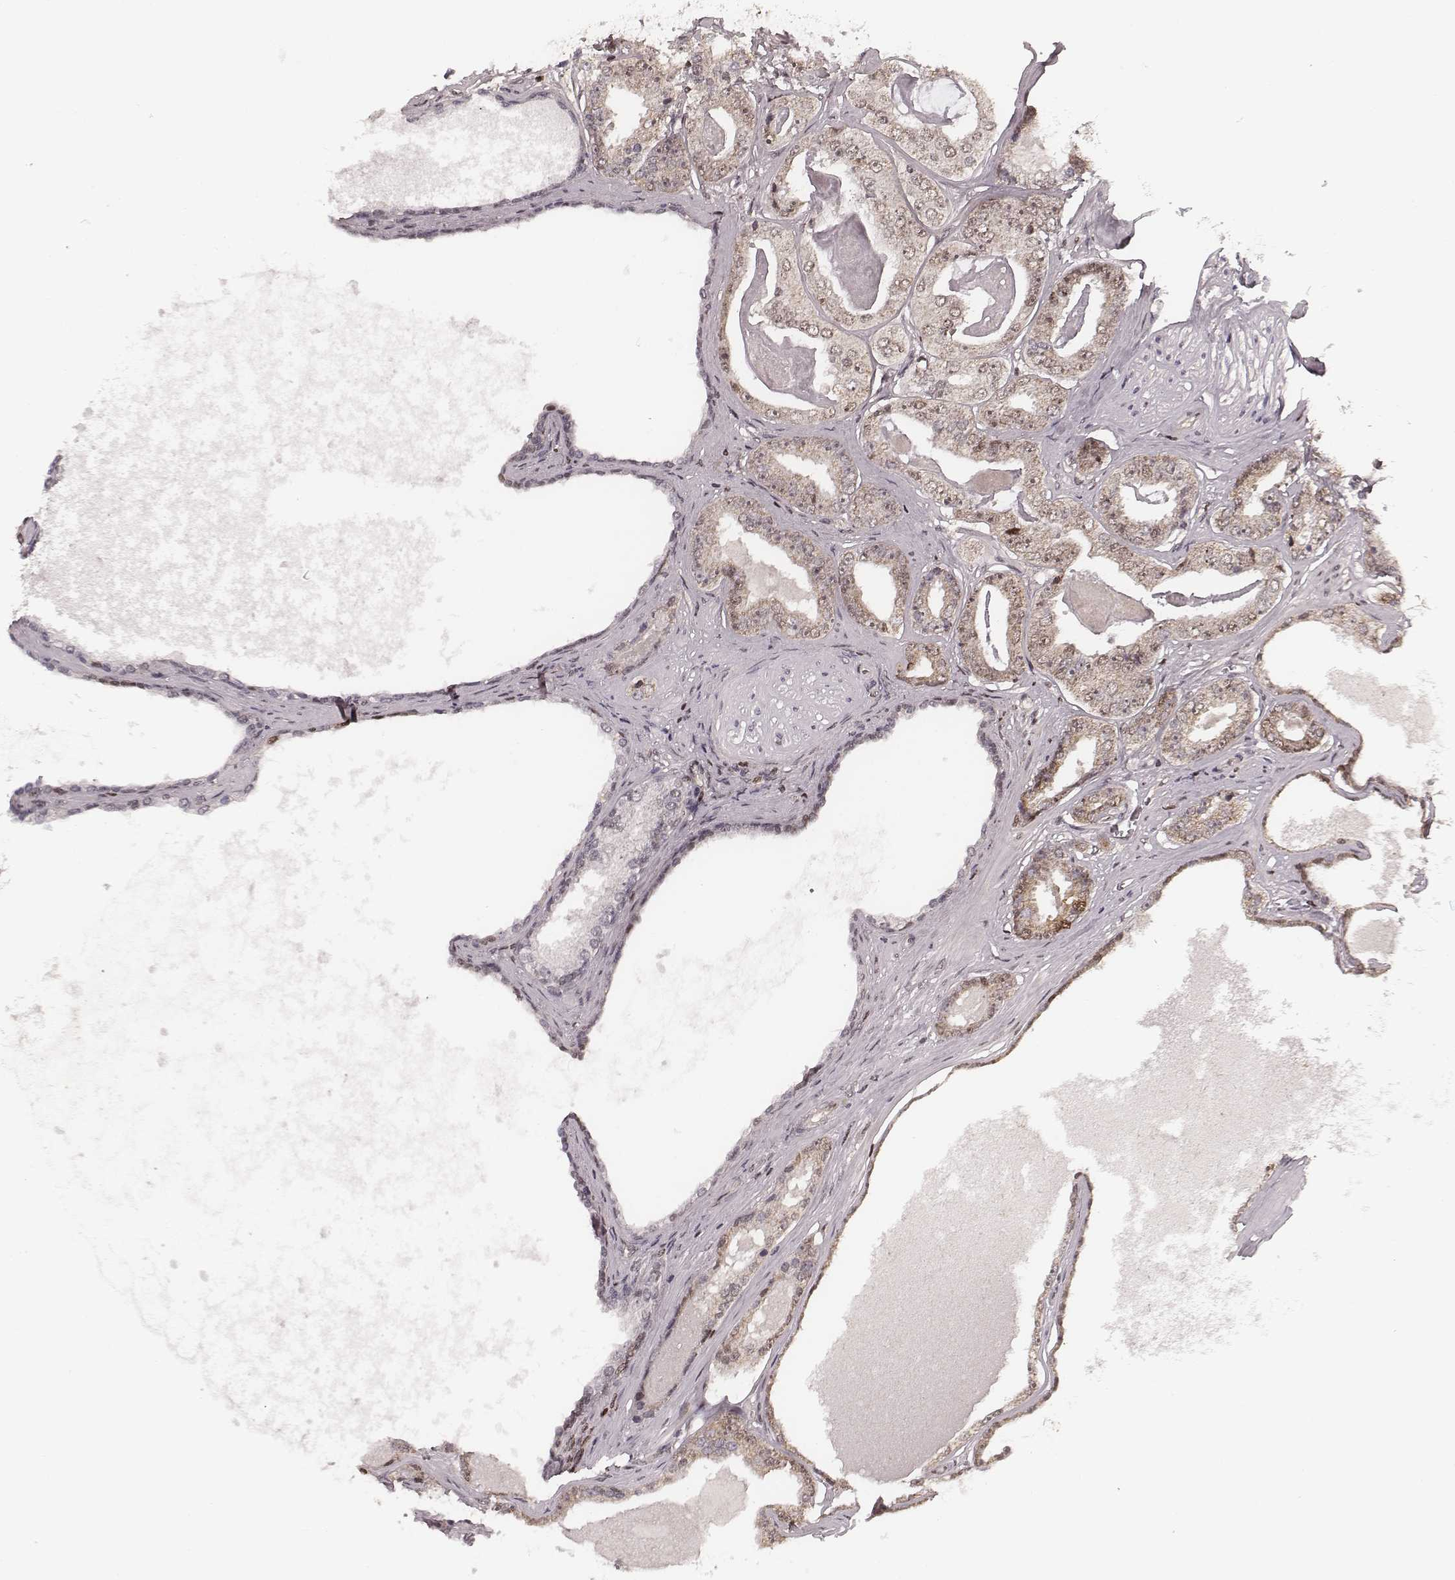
{"staining": {"intensity": "moderate", "quantity": "25%-75%", "location": "cytoplasmic/membranous,nuclear"}, "tissue": "prostate cancer", "cell_type": "Tumor cells", "image_type": "cancer", "snomed": [{"axis": "morphology", "description": "Adenocarcinoma, NOS"}, {"axis": "topography", "description": "Prostate"}], "caption": "The micrograph shows a brown stain indicating the presence of a protein in the cytoplasmic/membranous and nuclear of tumor cells in prostate cancer (adenocarcinoma).", "gene": "VRK3", "patient": {"sex": "male", "age": 64}}